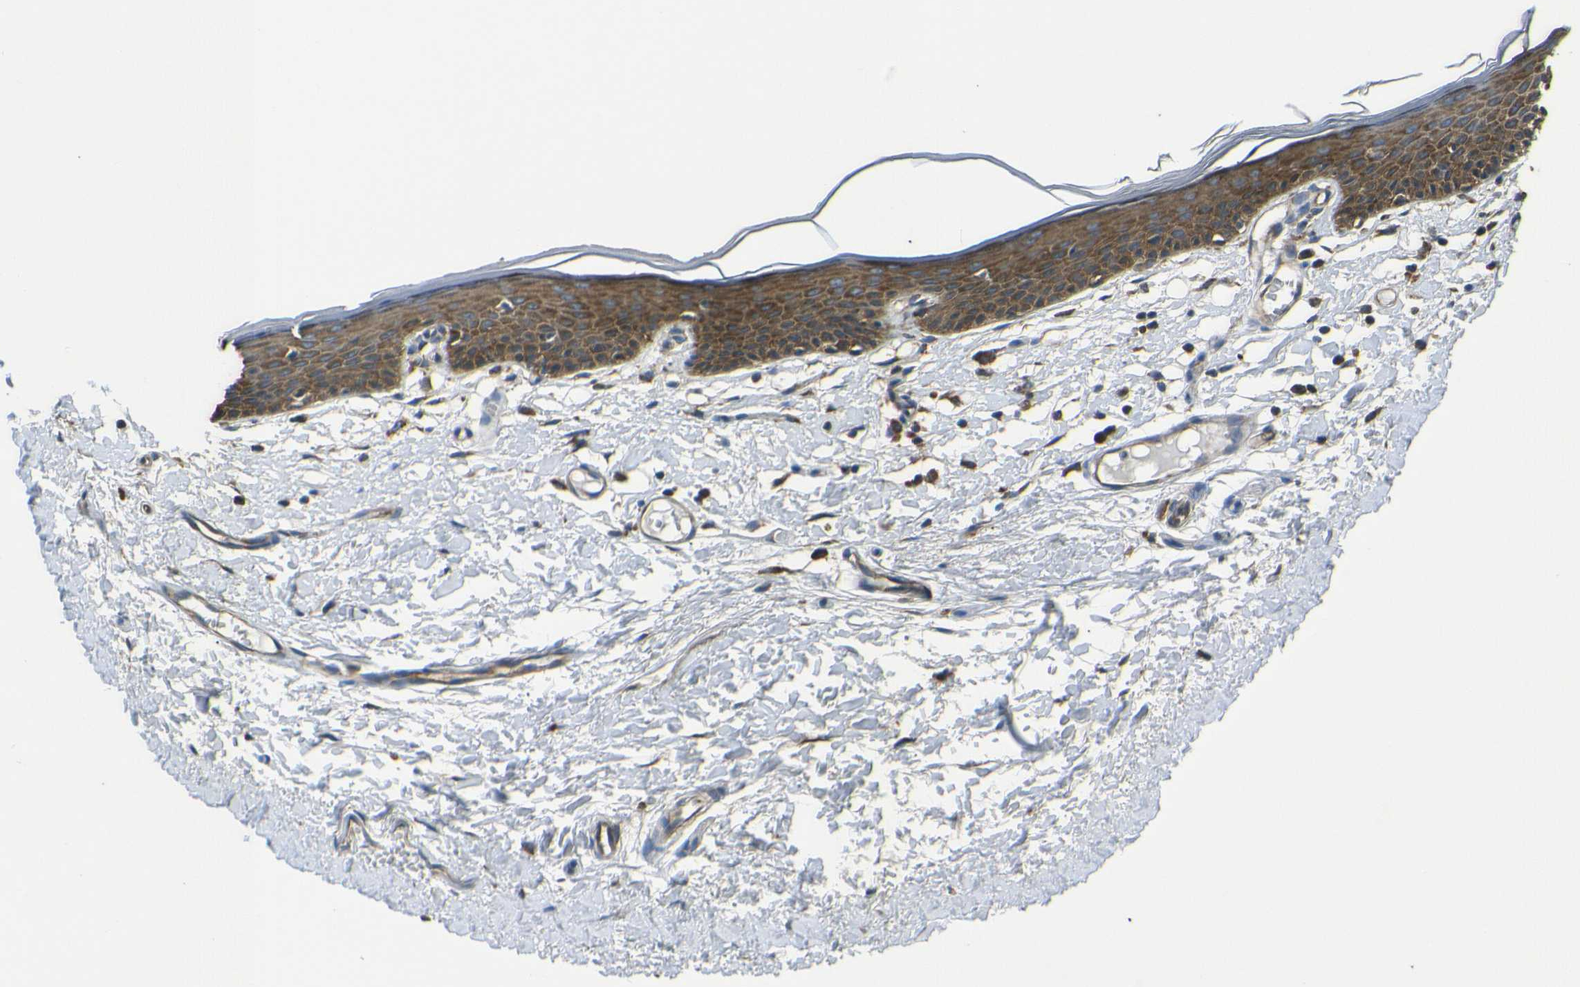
{"staining": {"intensity": "strong", "quantity": ">75%", "location": "cytoplasmic/membranous"}, "tissue": "skin", "cell_type": "Epidermal cells", "image_type": "normal", "snomed": [{"axis": "morphology", "description": "Normal tissue, NOS"}, {"axis": "topography", "description": "Vulva"}], "caption": "A high amount of strong cytoplasmic/membranous expression is identified in approximately >75% of epidermal cells in benign skin.", "gene": "RPSA", "patient": {"sex": "female", "age": 54}}